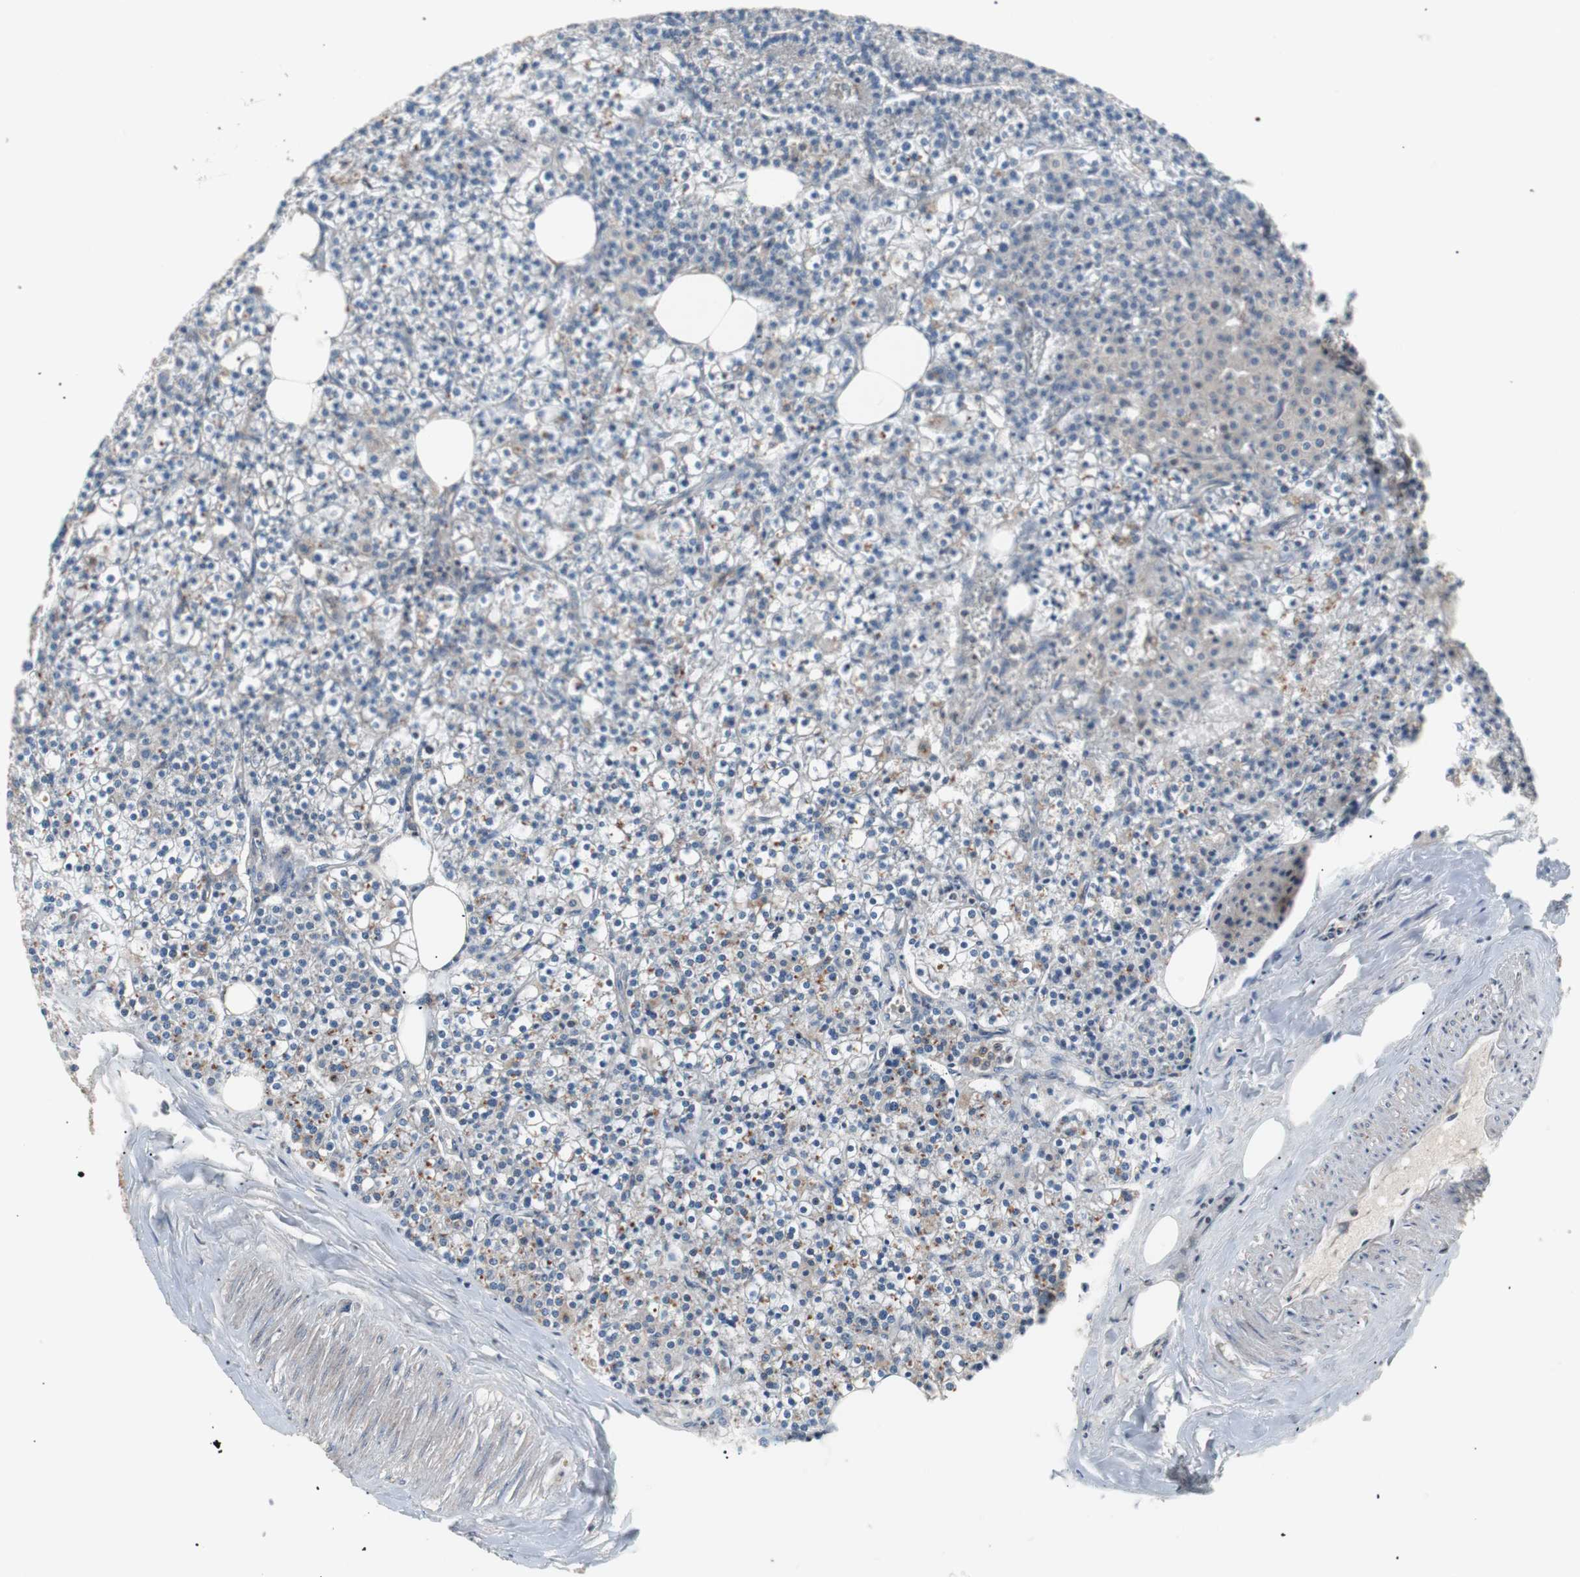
{"staining": {"intensity": "moderate", "quantity": "25%-75%", "location": "cytoplasmic/membranous"}, "tissue": "parathyroid gland", "cell_type": "Glandular cells", "image_type": "normal", "snomed": [{"axis": "morphology", "description": "Normal tissue, NOS"}, {"axis": "topography", "description": "Parathyroid gland"}], "caption": "DAB immunohistochemical staining of normal human parathyroid gland exhibits moderate cytoplasmic/membranous protein staining in approximately 25%-75% of glandular cells.", "gene": "PIK3R1", "patient": {"sex": "female", "age": 63}}